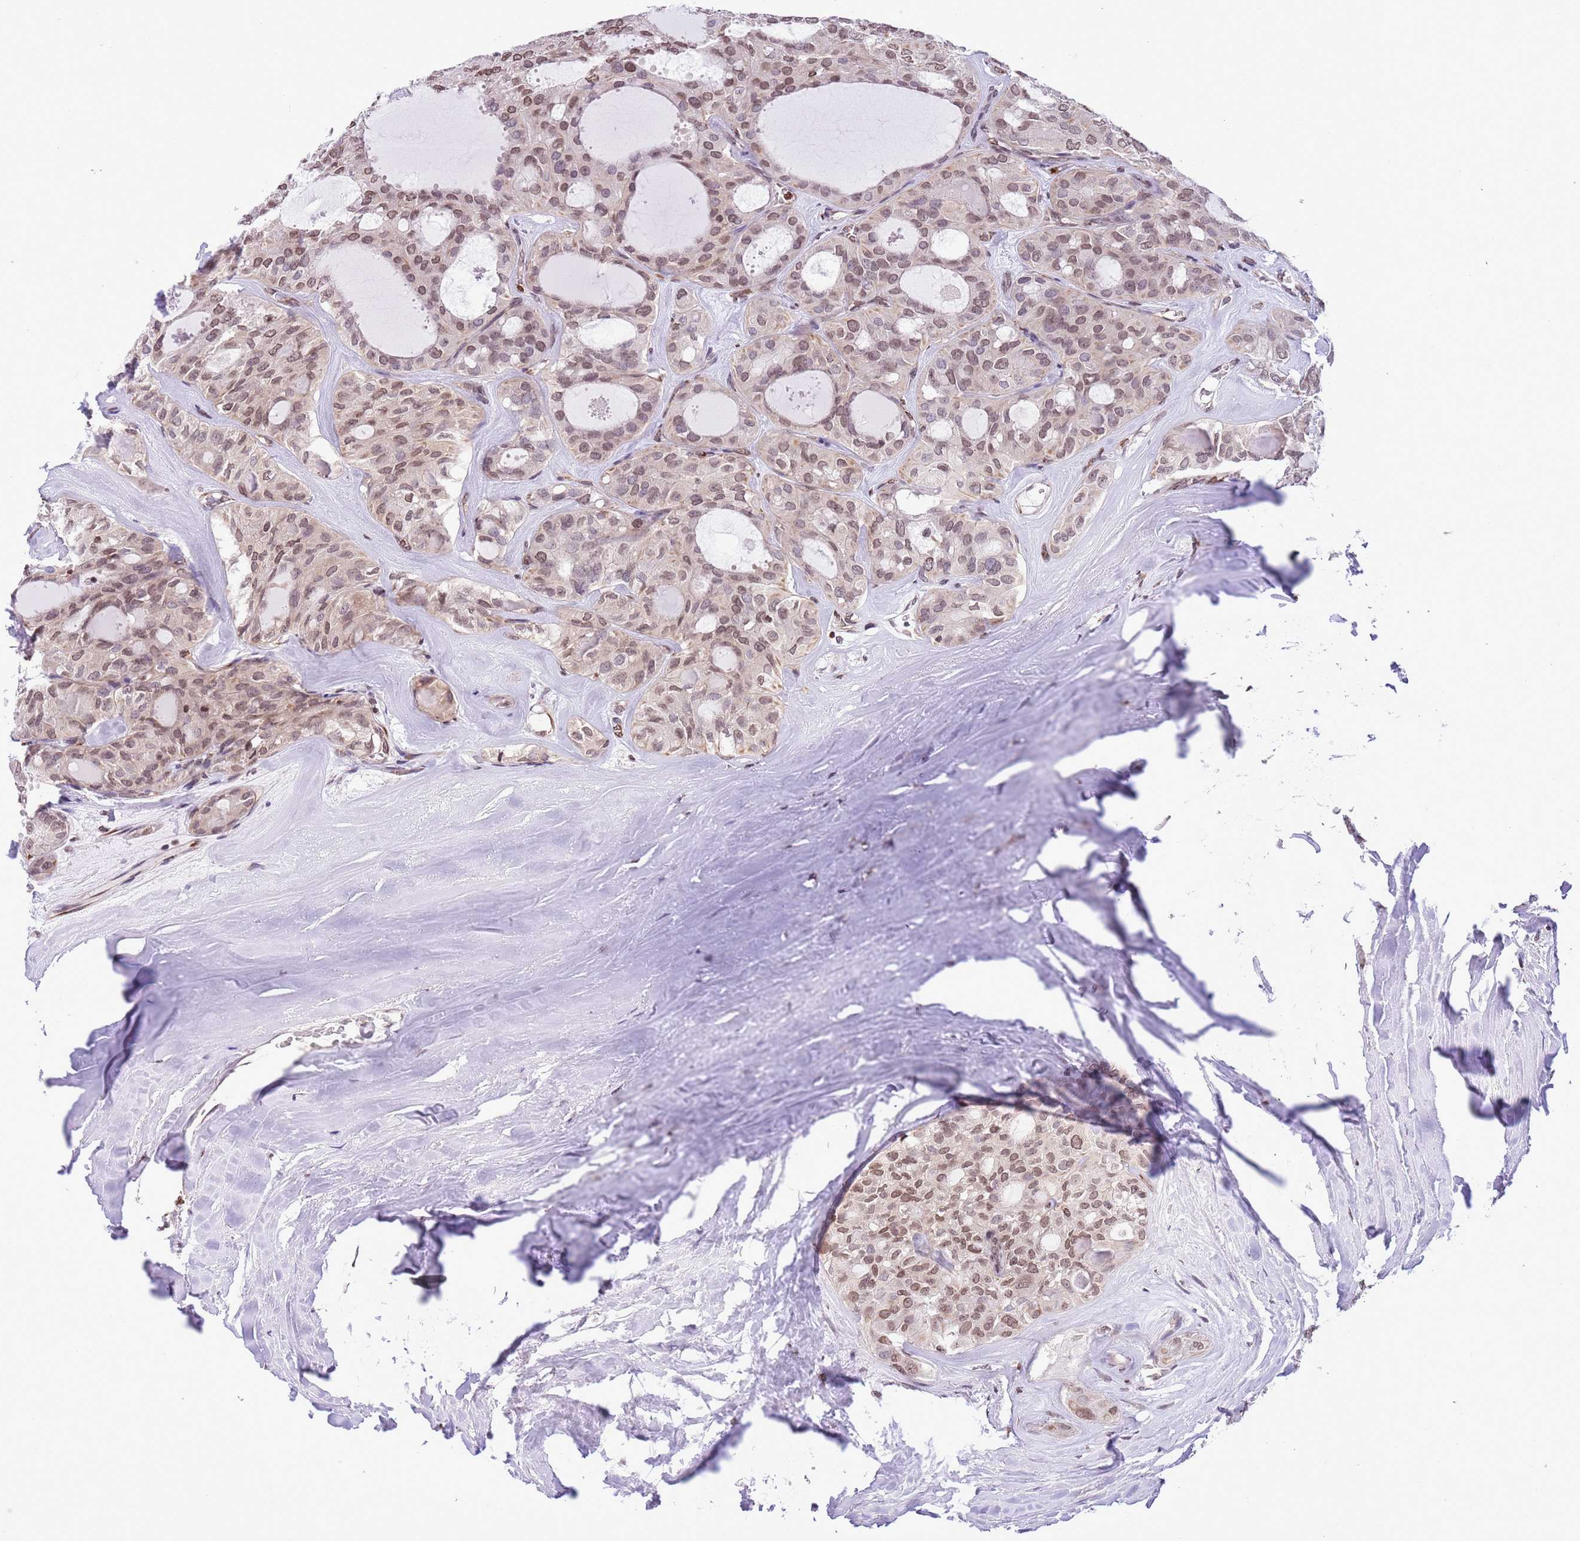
{"staining": {"intensity": "moderate", "quantity": ">75%", "location": "nuclear"}, "tissue": "thyroid cancer", "cell_type": "Tumor cells", "image_type": "cancer", "snomed": [{"axis": "morphology", "description": "Follicular adenoma carcinoma, NOS"}, {"axis": "topography", "description": "Thyroid gland"}], "caption": "A brown stain labels moderate nuclear staining of a protein in human thyroid follicular adenoma carcinoma tumor cells.", "gene": "NRIP1", "patient": {"sex": "male", "age": 75}}